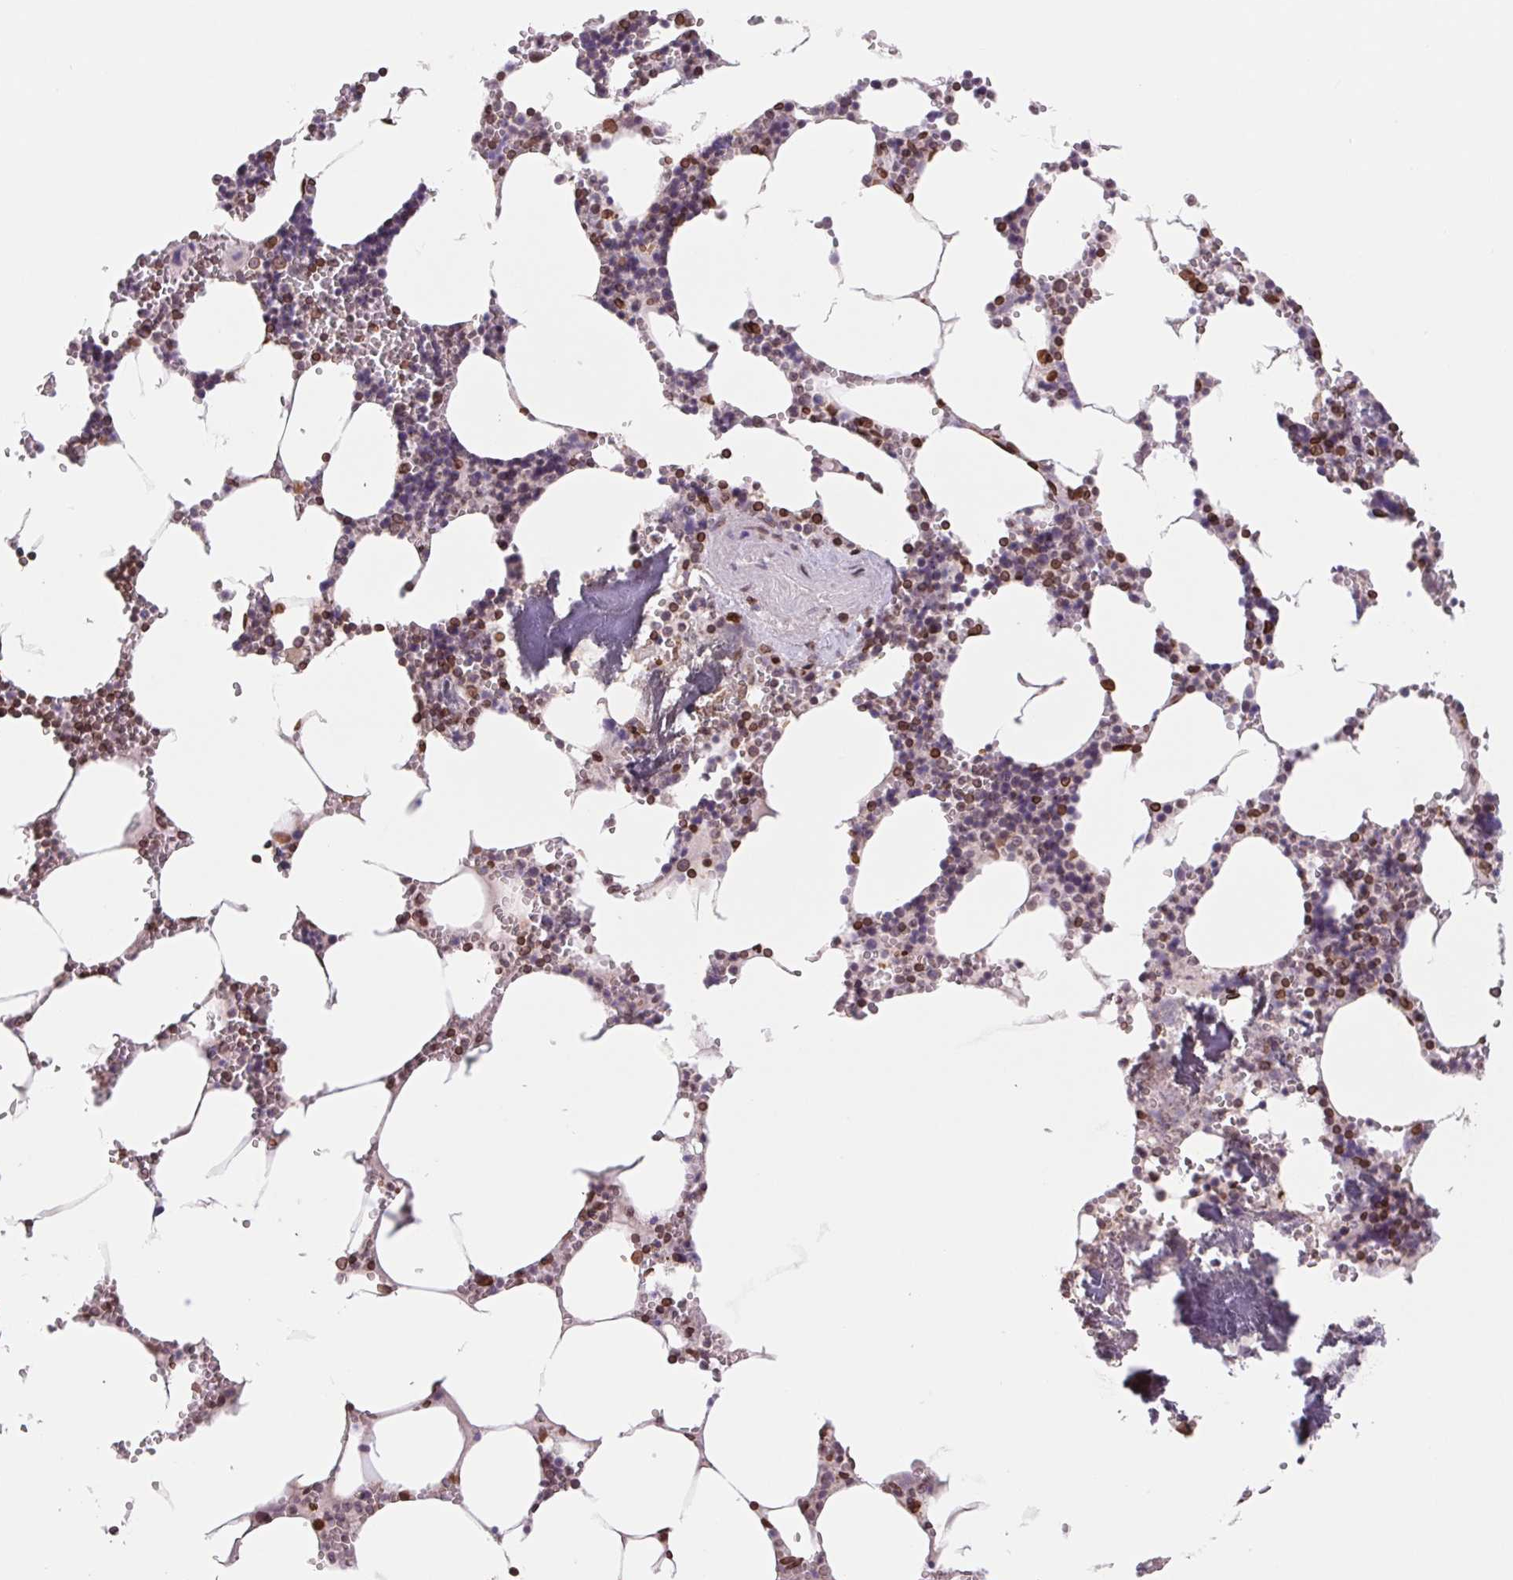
{"staining": {"intensity": "strong", "quantity": "25%-75%", "location": "cytoplasmic/membranous,nuclear"}, "tissue": "bone marrow", "cell_type": "Hematopoietic cells", "image_type": "normal", "snomed": [{"axis": "morphology", "description": "Normal tissue, NOS"}, {"axis": "topography", "description": "Bone marrow"}], "caption": "IHC (DAB) staining of normal human bone marrow exhibits strong cytoplasmic/membranous,nuclear protein staining in about 25%-75% of hematopoietic cells.", "gene": "LMNB2", "patient": {"sex": "male", "age": 54}}